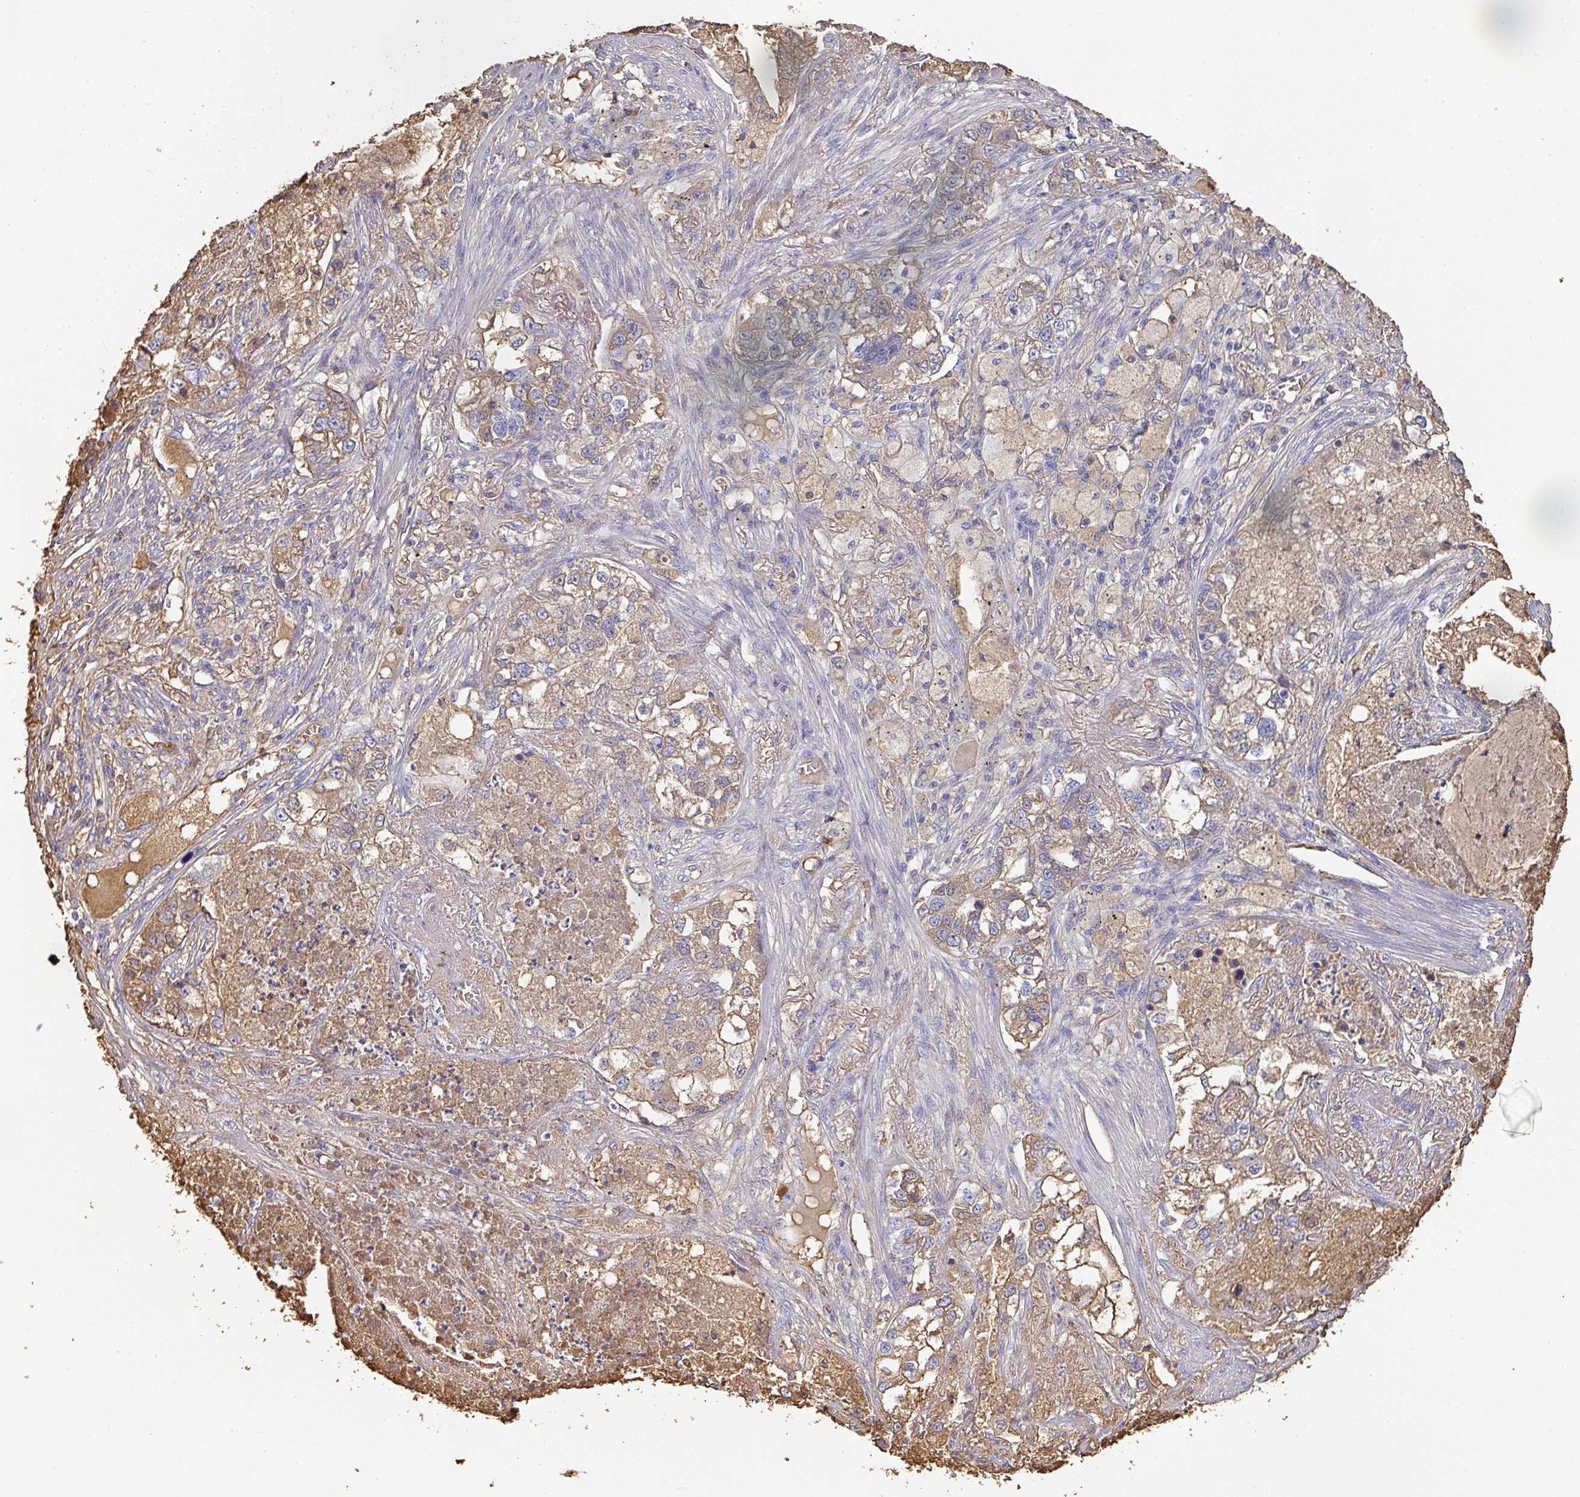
{"staining": {"intensity": "moderate", "quantity": ">75%", "location": "cytoplasmic/membranous"}, "tissue": "lung cancer", "cell_type": "Tumor cells", "image_type": "cancer", "snomed": [{"axis": "morphology", "description": "Adenocarcinoma, NOS"}, {"axis": "topography", "description": "Lung"}], "caption": "DAB (3,3'-diaminobenzidine) immunohistochemical staining of human adenocarcinoma (lung) exhibits moderate cytoplasmic/membranous protein expression in approximately >75% of tumor cells.", "gene": "ALB", "patient": {"sex": "male", "age": 49}}